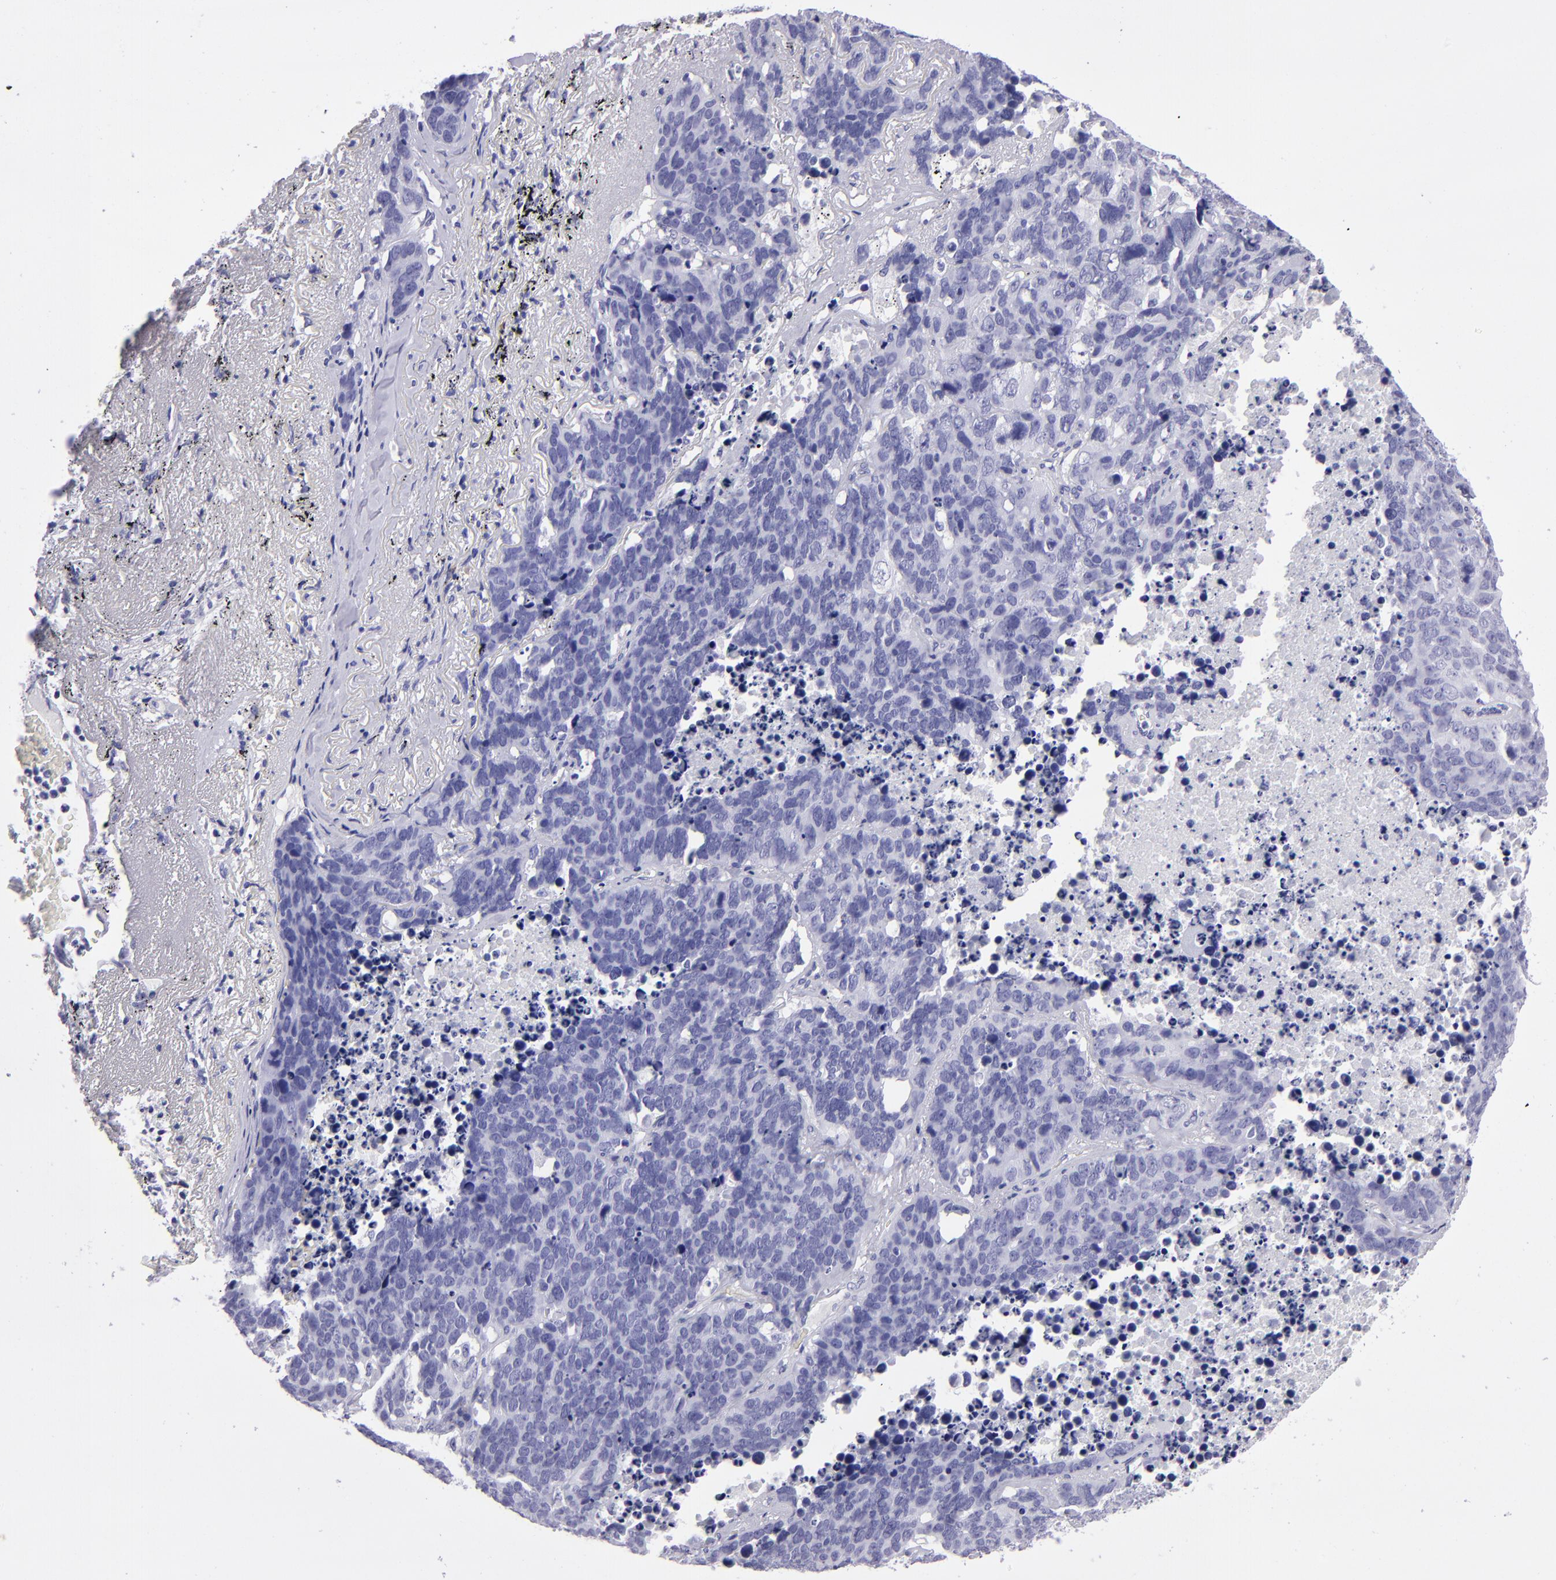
{"staining": {"intensity": "negative", "quantity": "none", "location": "none"}, "tissue": "lung cancer", "cell_type": "Tumor cells", "image_type": "cancer", "snomed": [{"axis": "morphology", "description": "Carcinoid, malignant, NOS"}, {"axis": "topography", "description": "Lung"}], "caption": "DAB (3,3'-diaminobenzidine) immunohistochemical staining of lung carcinoid (malignant) reveals no significant staining in tumor cells. (DAB IHC with hematoxylin counter stain).", "gene": "TYRP1", "patient": {"sex": "male", "age": 60}}